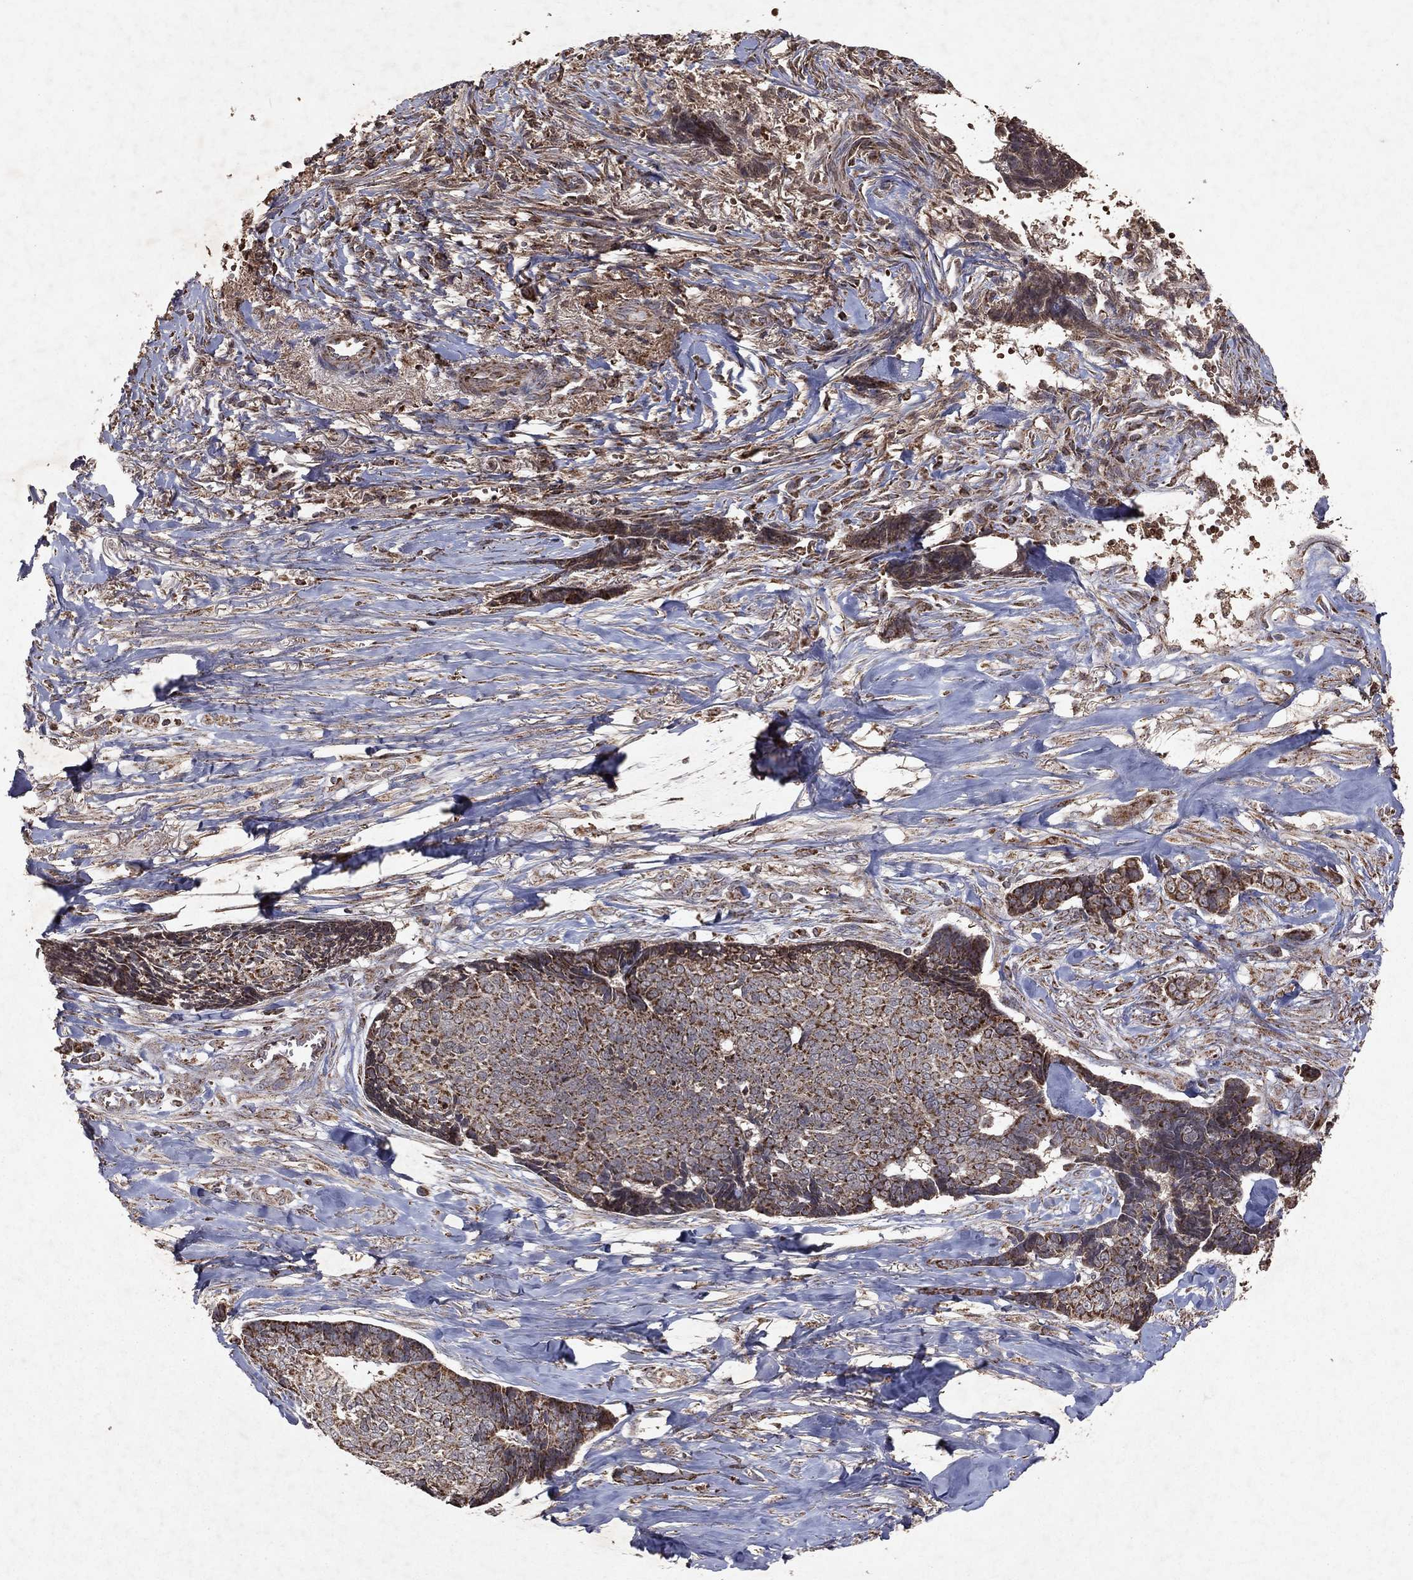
{"staining": {"intensity": "strong", "quantity": "25%-75%", "location": "cytoplasmic/membranous"}, "tissue": "skin cancer", "cell_type": "Tumor cells", "image_type": "cancer", "snomed": [{"axis": "morphology", "description": "Basal cell carcinoma"}, {"axis": "topography", "description": "Skin"}], "caption": "Basal cell carcinoma (skin) stained with a protein marker demonstrates strong staining in tumor cells.", "gene": "PYROXD2", "patient": {"sex": "male", "age": 86}}